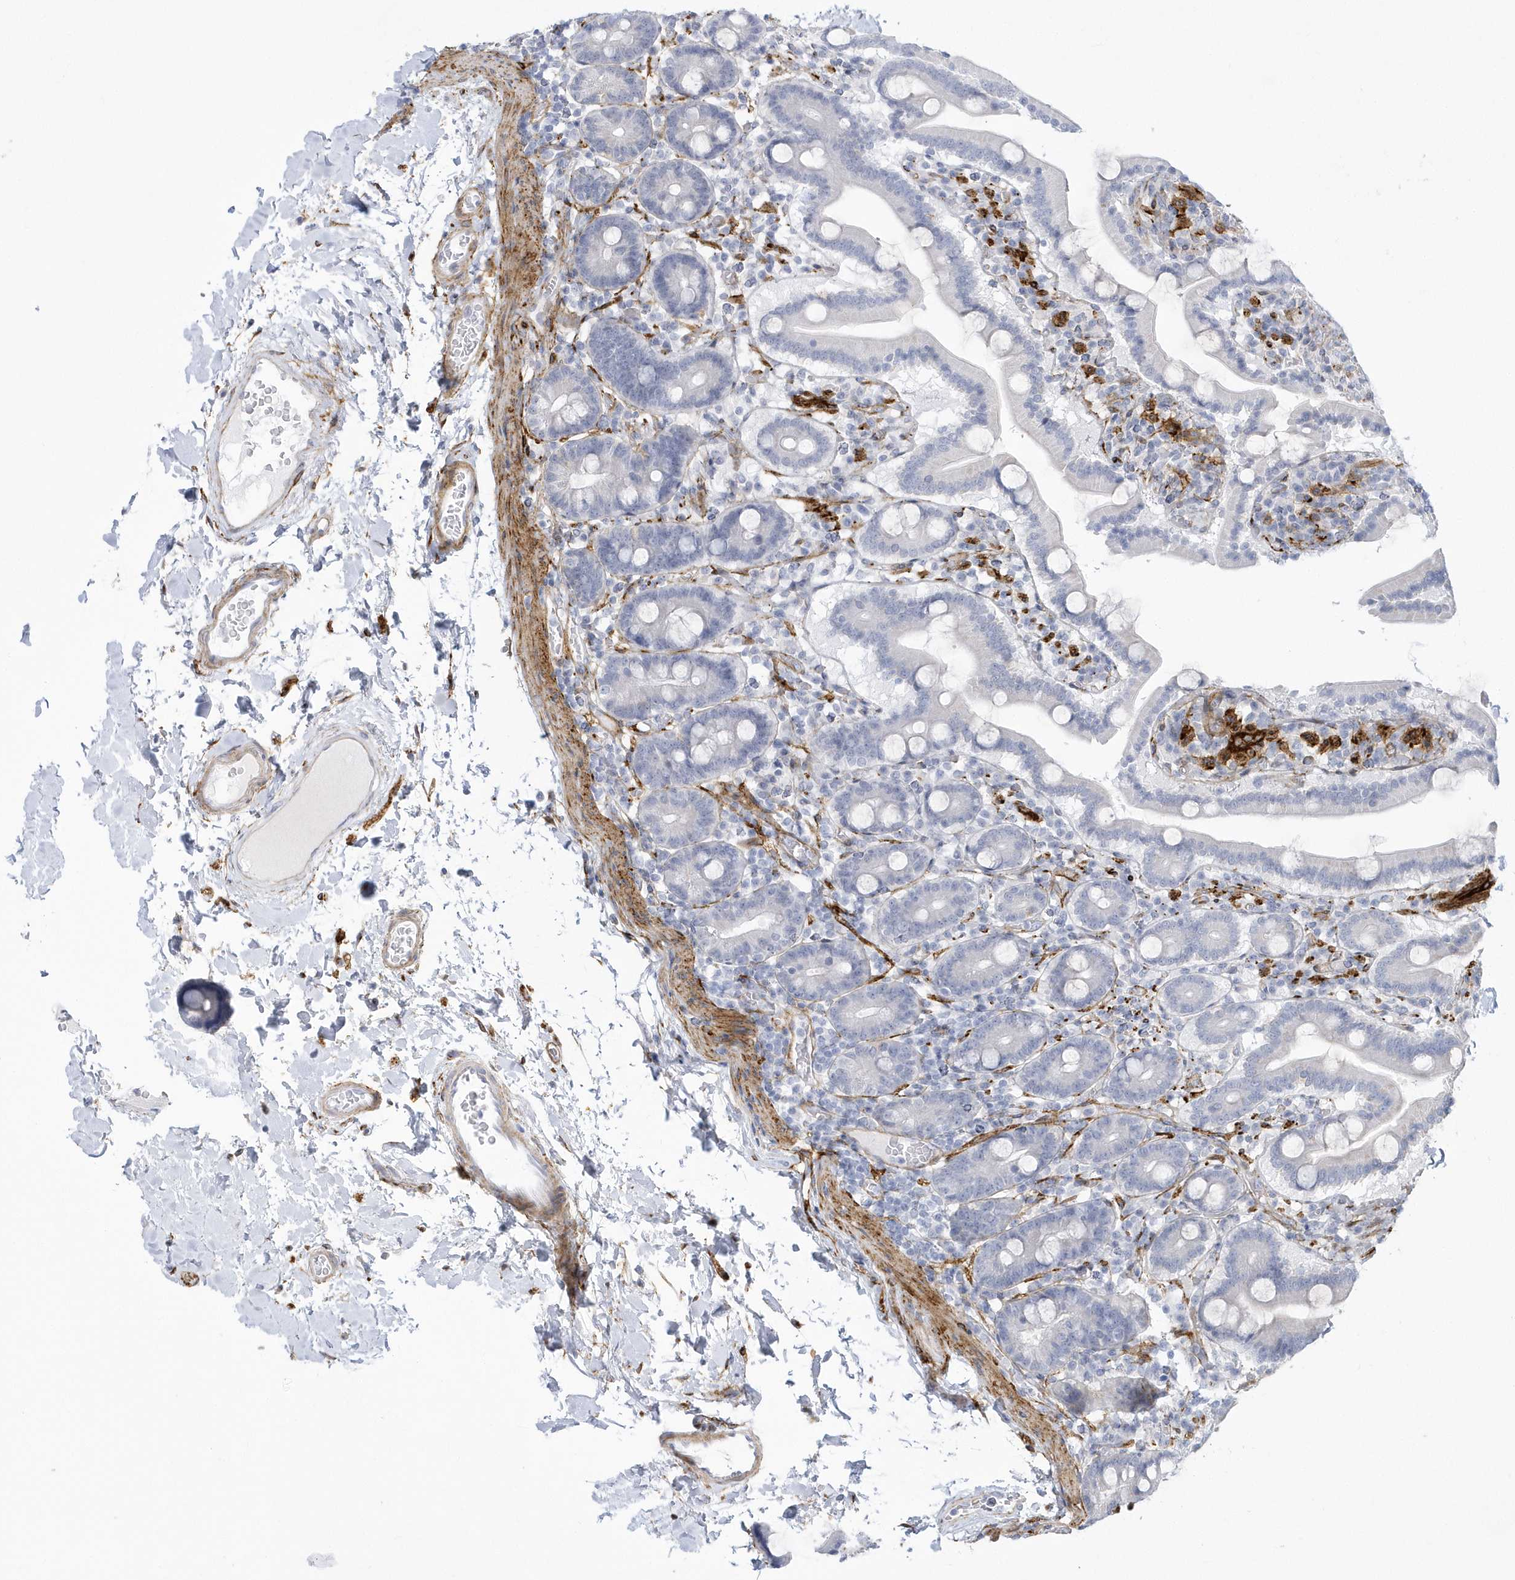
{"staining": {"intensity": "strong", "quantity": "<25%", "location": "cytoplasmic/membranous"}, "tissue": "duodenum", "cell_type": "Glandular cells", "image_type": "normal", "snomed": [{"axis": "morphology", "description": "Normal tissue, NOS"}, {"axis": "topography", "description": "Duodenum"}], "caption": "Brown immunohistochemical staining in benign duodenum displays strong cytoplasmic/membranous positivity in about <25% of glandular cells. (DAB (3,3'-diaminobenzidine) IHC with brightfield microscopy, high magnification).", "gene": "WDR27", "patient": {"sex": "male", "age": 55}}